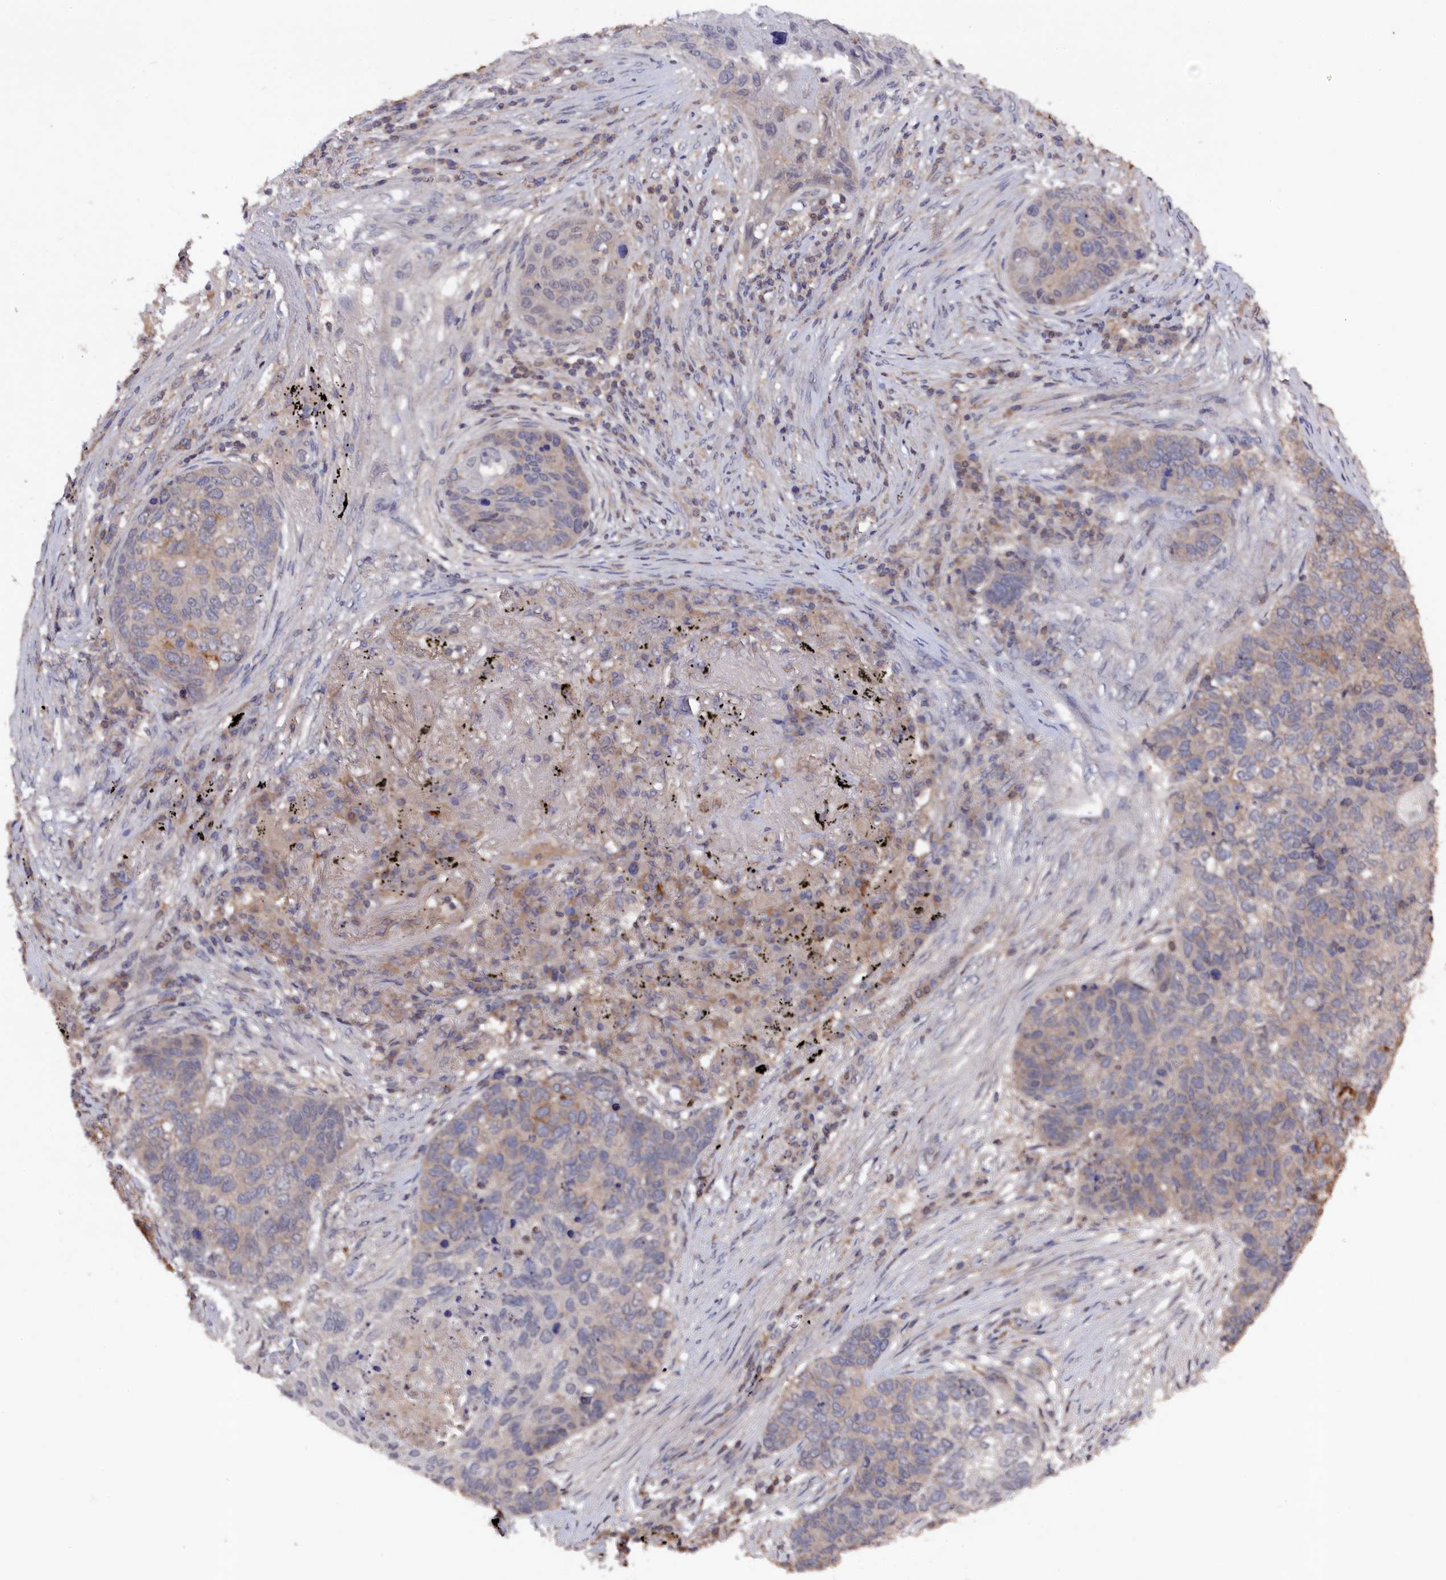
{"staining": {"intensity": "weak", "quantity": "<25%", "location": "cytoplasmic/membranous"}, "tissue": "lung cancer", "cell_type": "Tumor cells", "image_type": "cancer", "snomed": [{"axis": "morphology", "description": "Squamous cell carcinoma, NOS"}, {"axis": "topography", "description": "Lung"}], "caption": "This is an IHC micrograph of lung squamous cell carcinoma. There is no staining in tumor cells.", "gene": "TMC5", "patient": {"sex": "female", "age": 63}}